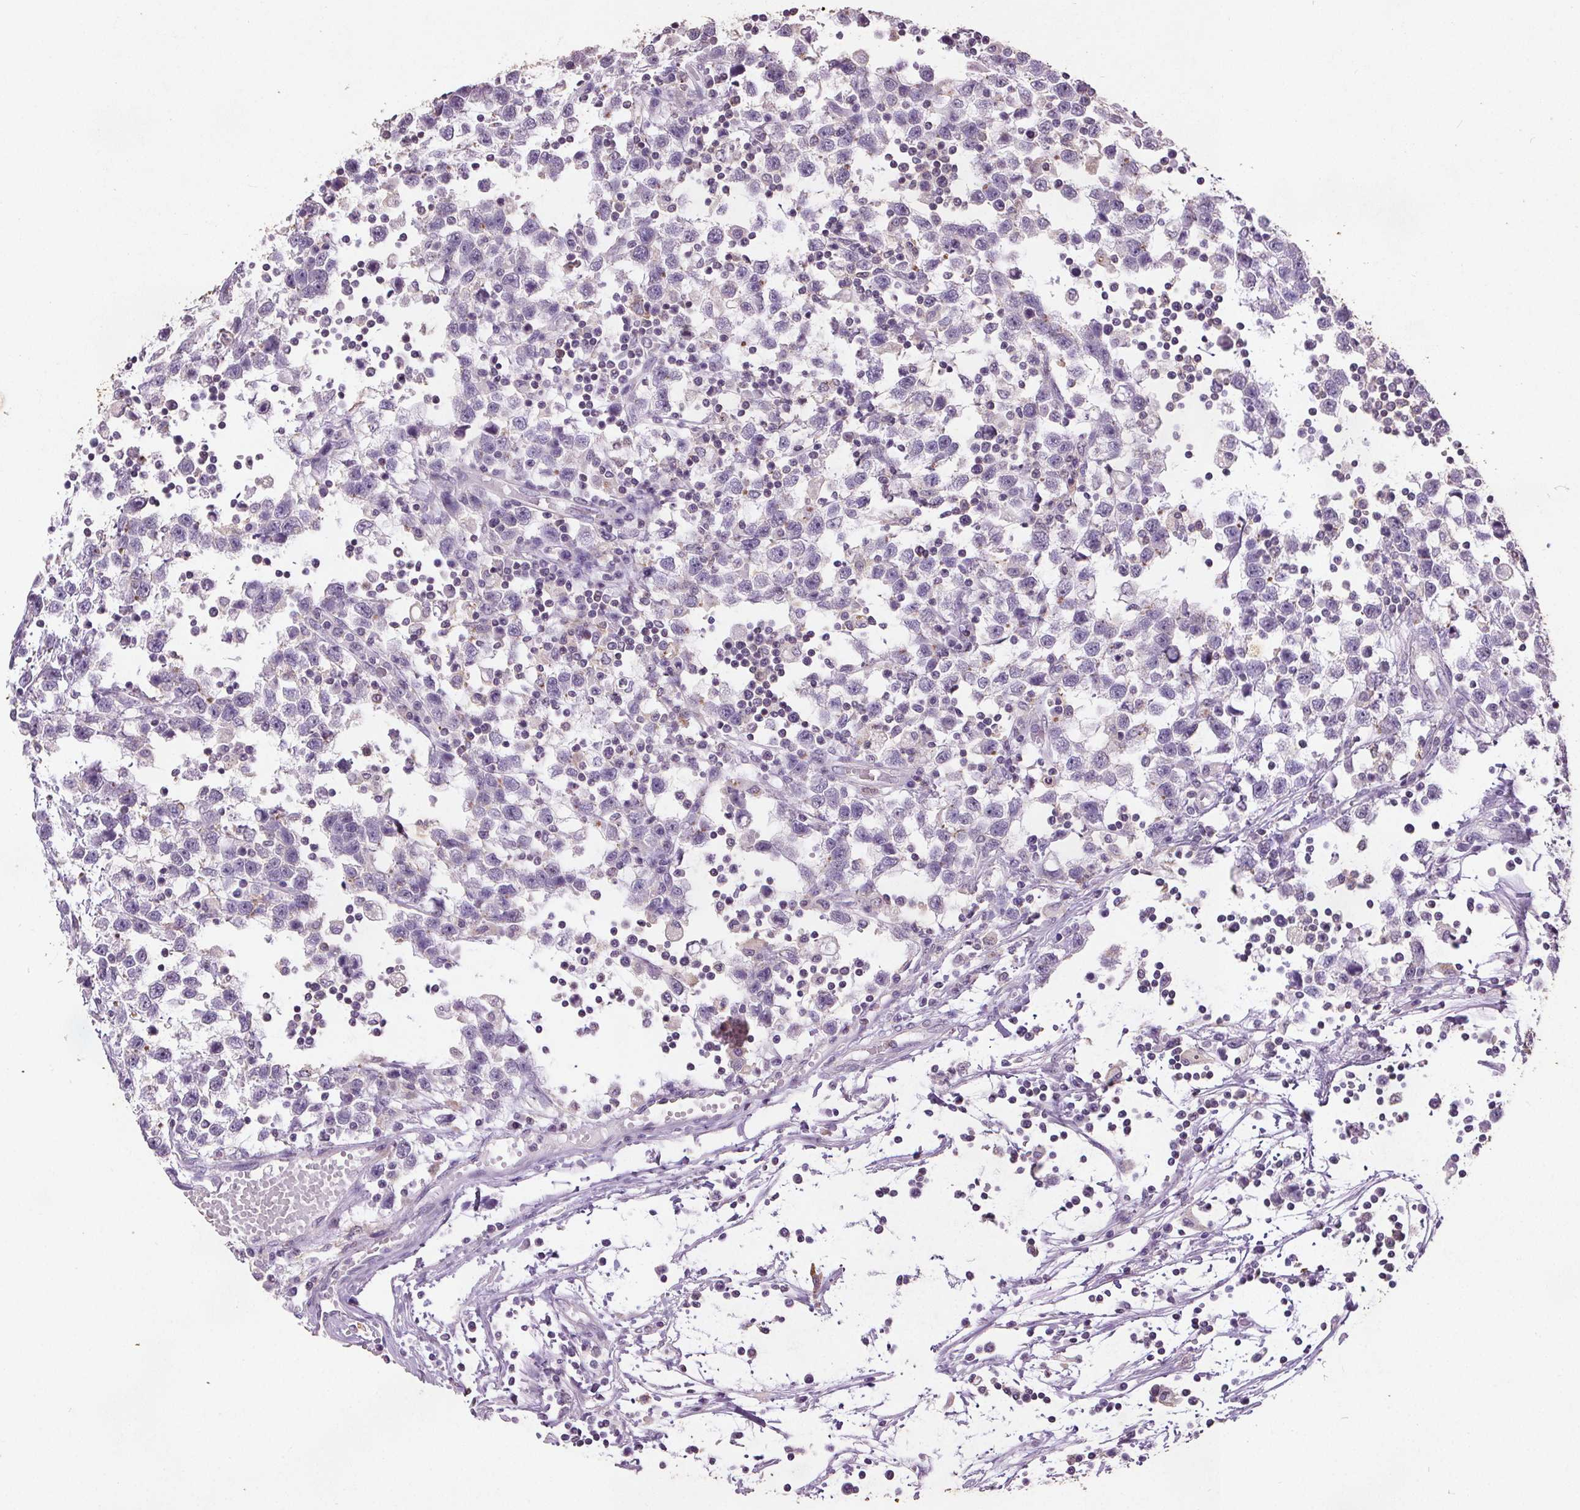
{"staining": {"intensity": "negative", "quantity": "none", "location": "none"}, "tissue": "testis cancer", "cell_type": "Tumor cells", "image_type": "cancer", "snomed": [{"axis": "morphology", "description": "Seminoma, NOS"}, {"axis": "topography", "description": "Testis"}], "caption": "This is an IHC image of human testis seminoma. There is no staining in tumor cells.", "gene": "C19orf84", "patient": {"sex": "male", "age": 34}}